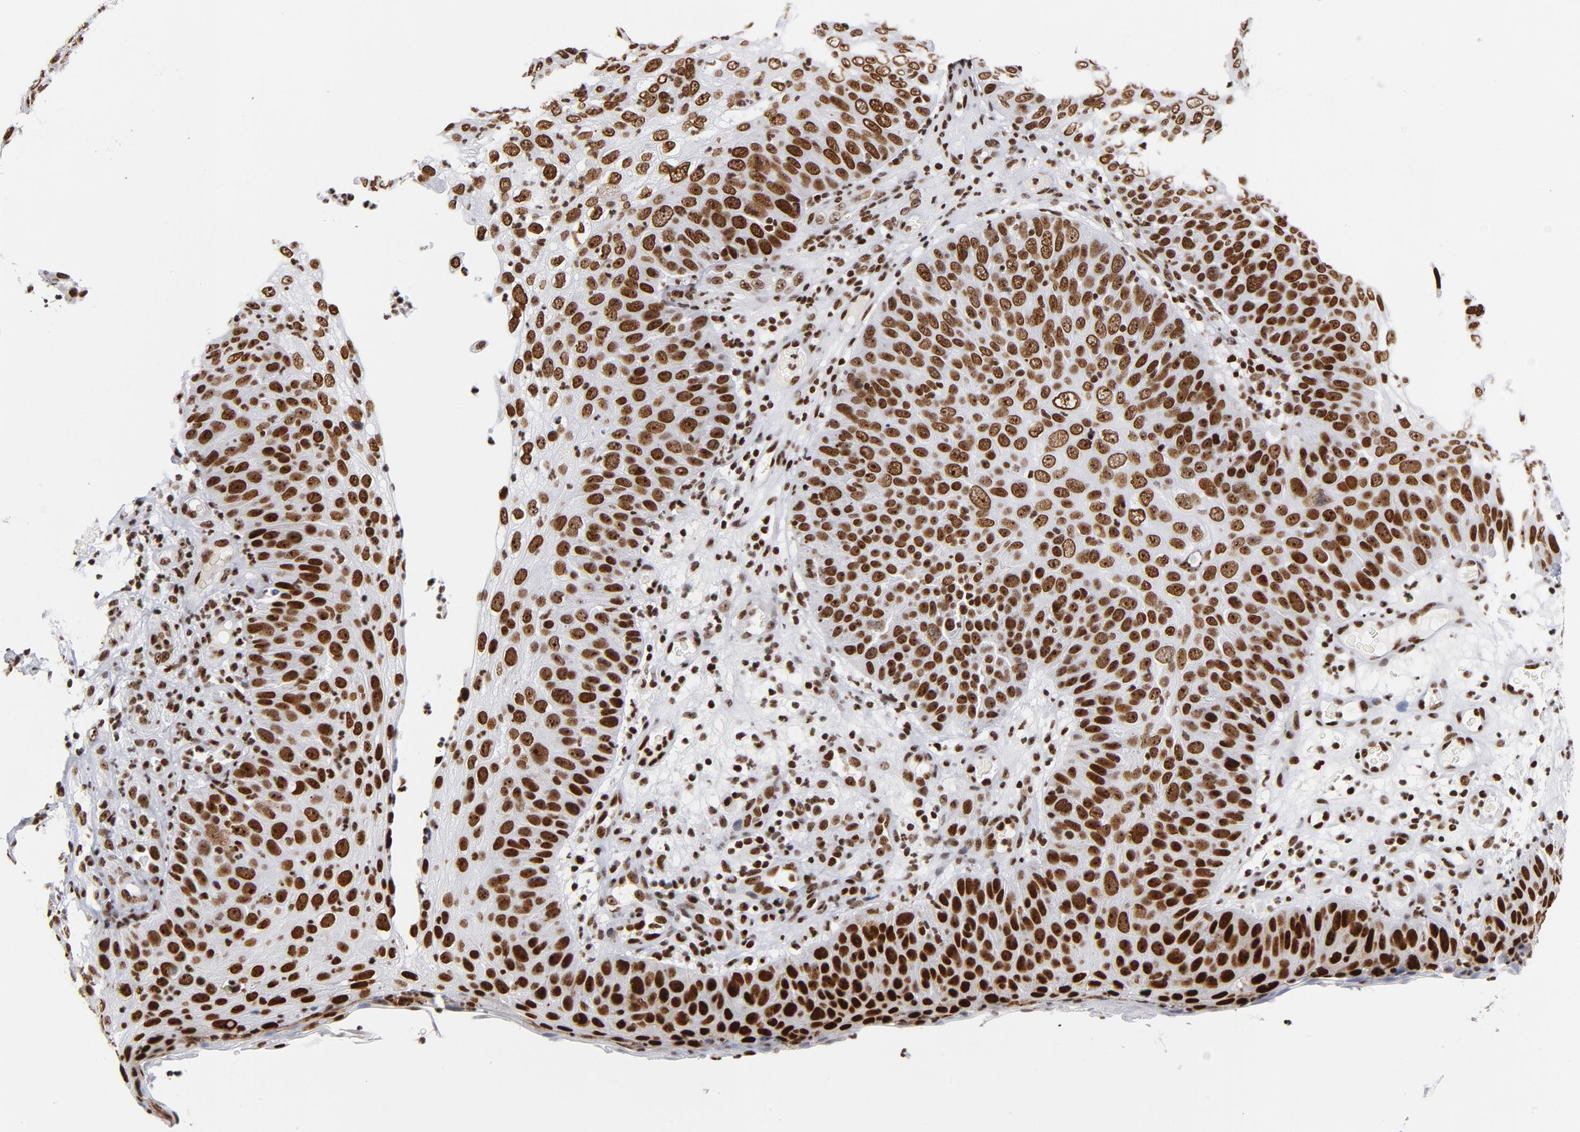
{"staining": {"intensity": "strong", "quantity": ">75%", "location": "cytoplasmic/membranous,nuclear"}, "tissue": "skin cancer", "cell_type": "Tumor cells", "image_type": "cancer", "snomed": [{"axis": "morphology", "description": "Squamous cell carcinoma, NOS"}, {"axis": "topography", "description": "Skin"}], "caption": "The micrograph exhibits staining of skin cancer, revealing strong cytoplasmic/membranous and nuclear protein positivity (brown color) within tumor cells.", "gene": "TOP2B", "patient": {"sex": "male", "age": 87}}